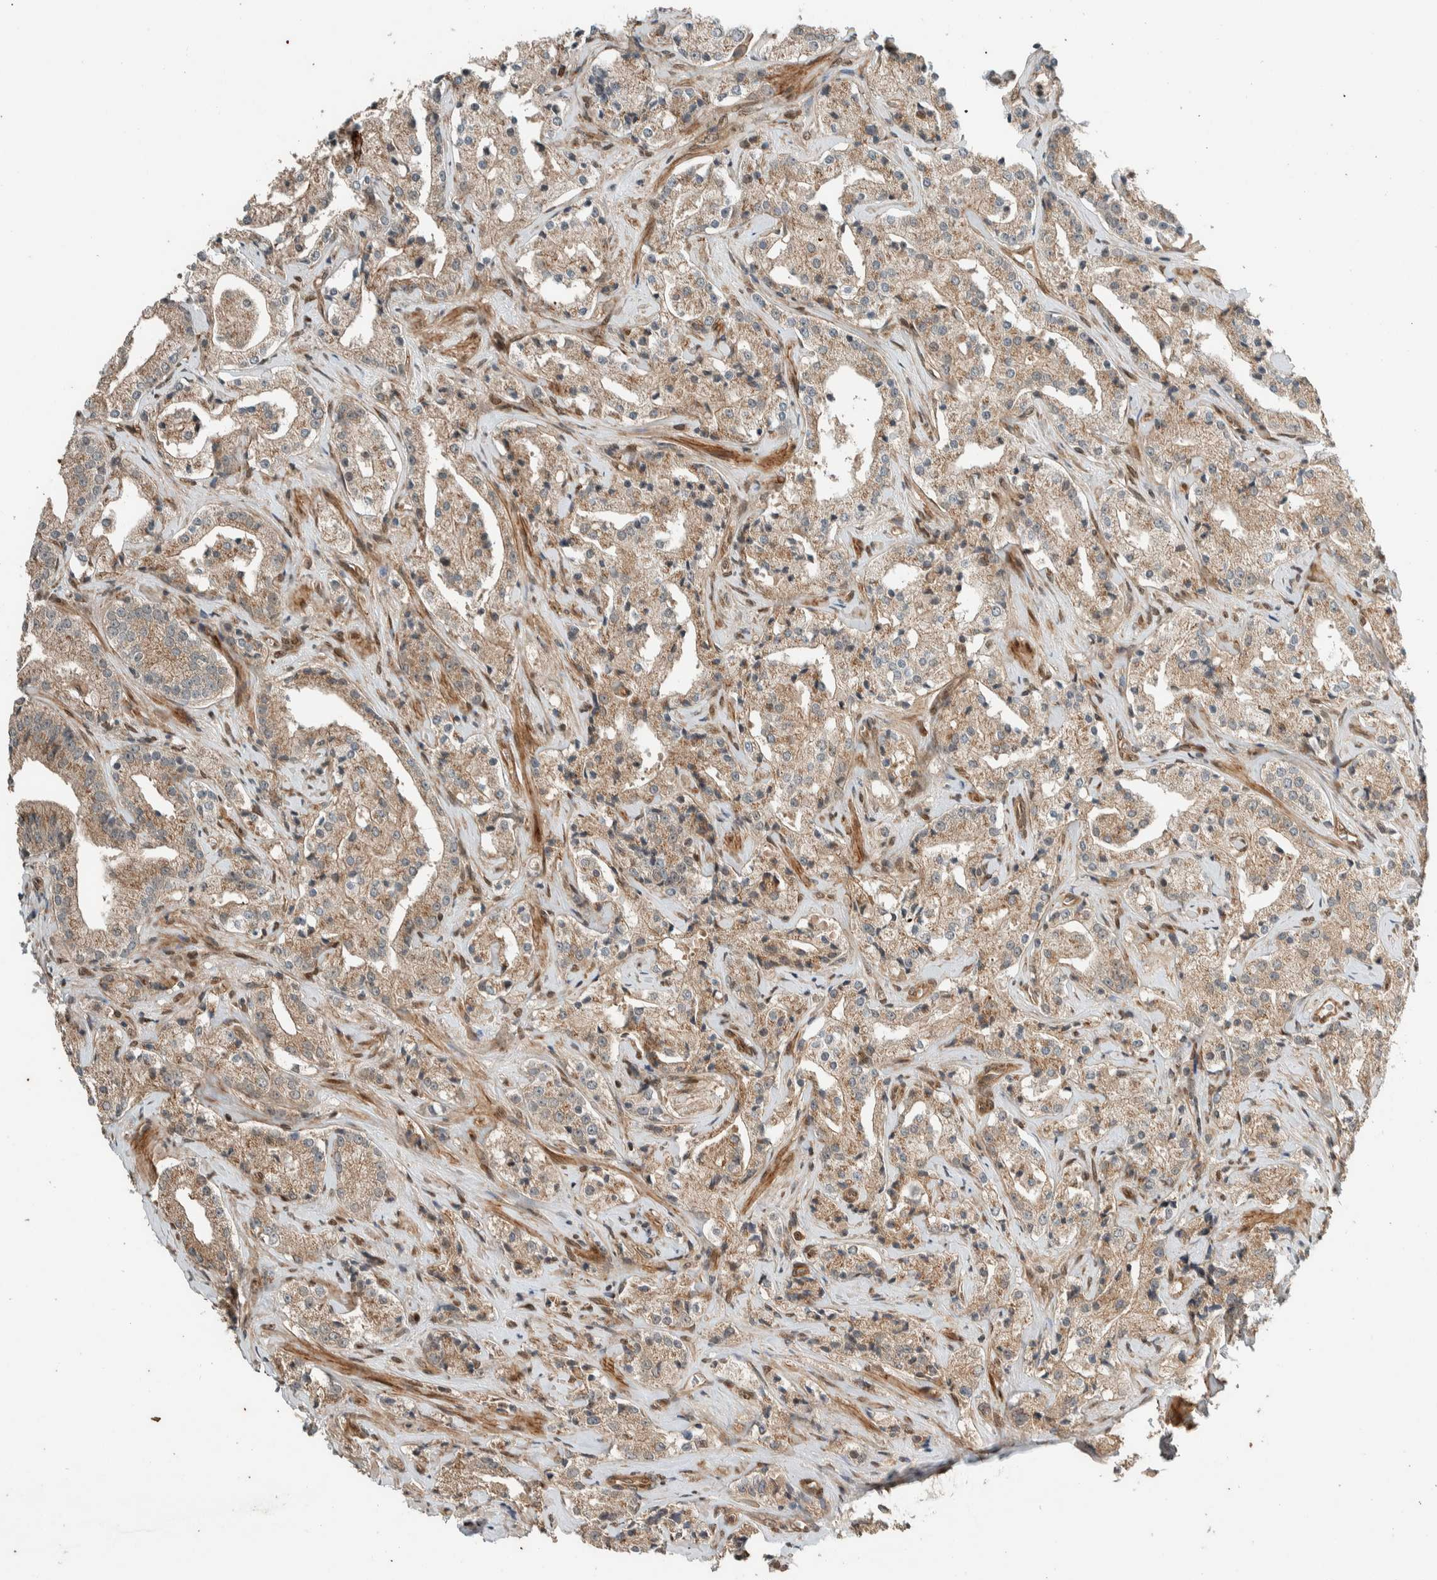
{"staining": {"intensity": "weak", "quantity": ">75%", "location": "cytoplasmic/membranous"}, "tissue": "prostate cancer", "cell_type": "Tumor cells", "image_type": "cancer", "snomed": [{"axis": "morphology", "description": "Adenocarcinoma, High grade"}, {"axis": "topography", "description": "Prostate"}], "caption": "Prostate cancer stained with IHC reveals weak cytoplasmic/membranous staining in about >75% of tumor cells.", "gene": "STXBP4", "patient": {"sex": "male", "age": 63}}